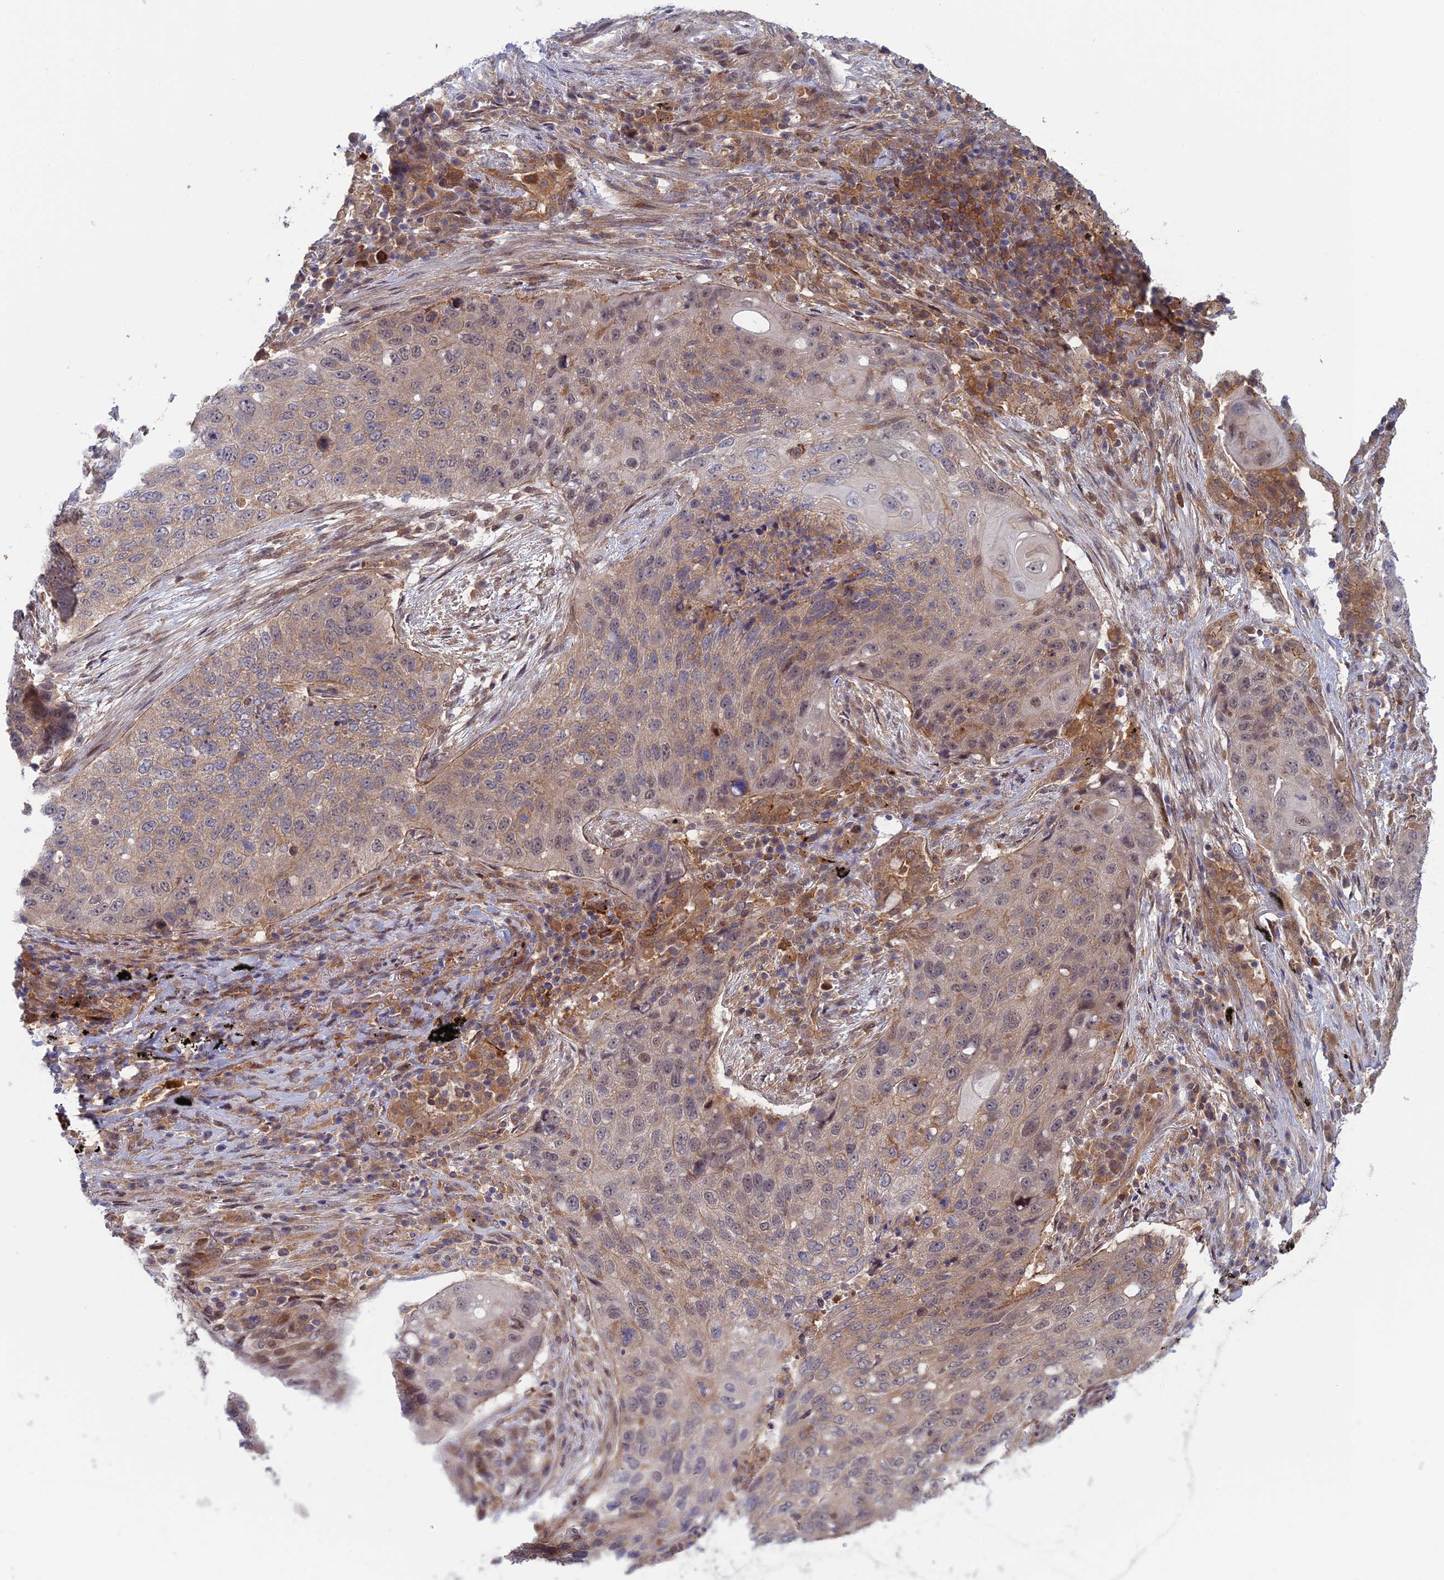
{"staining": {"intensity": "weak", "quantity": "25%-75%", "location": "cytoplasmic/membranous"}, "tissue": "lung cancer", "cell_type": "Tumor cells", "image_type": "cancer", "snomed": [{"axis": "morphology", "description": "Squamous cell carcinoma, NOS"}, {"axis": "topography", "description": "Lung"}], "caption": "Protein expression by immunohistochemistry (IHC) demonstrates weak cytoplasmic/membranous positivity in approximately 25%-75% of tumor cells in lung cancer.", "gene": "ABHD1", "patient": {"sex": "female", "age": 63}}